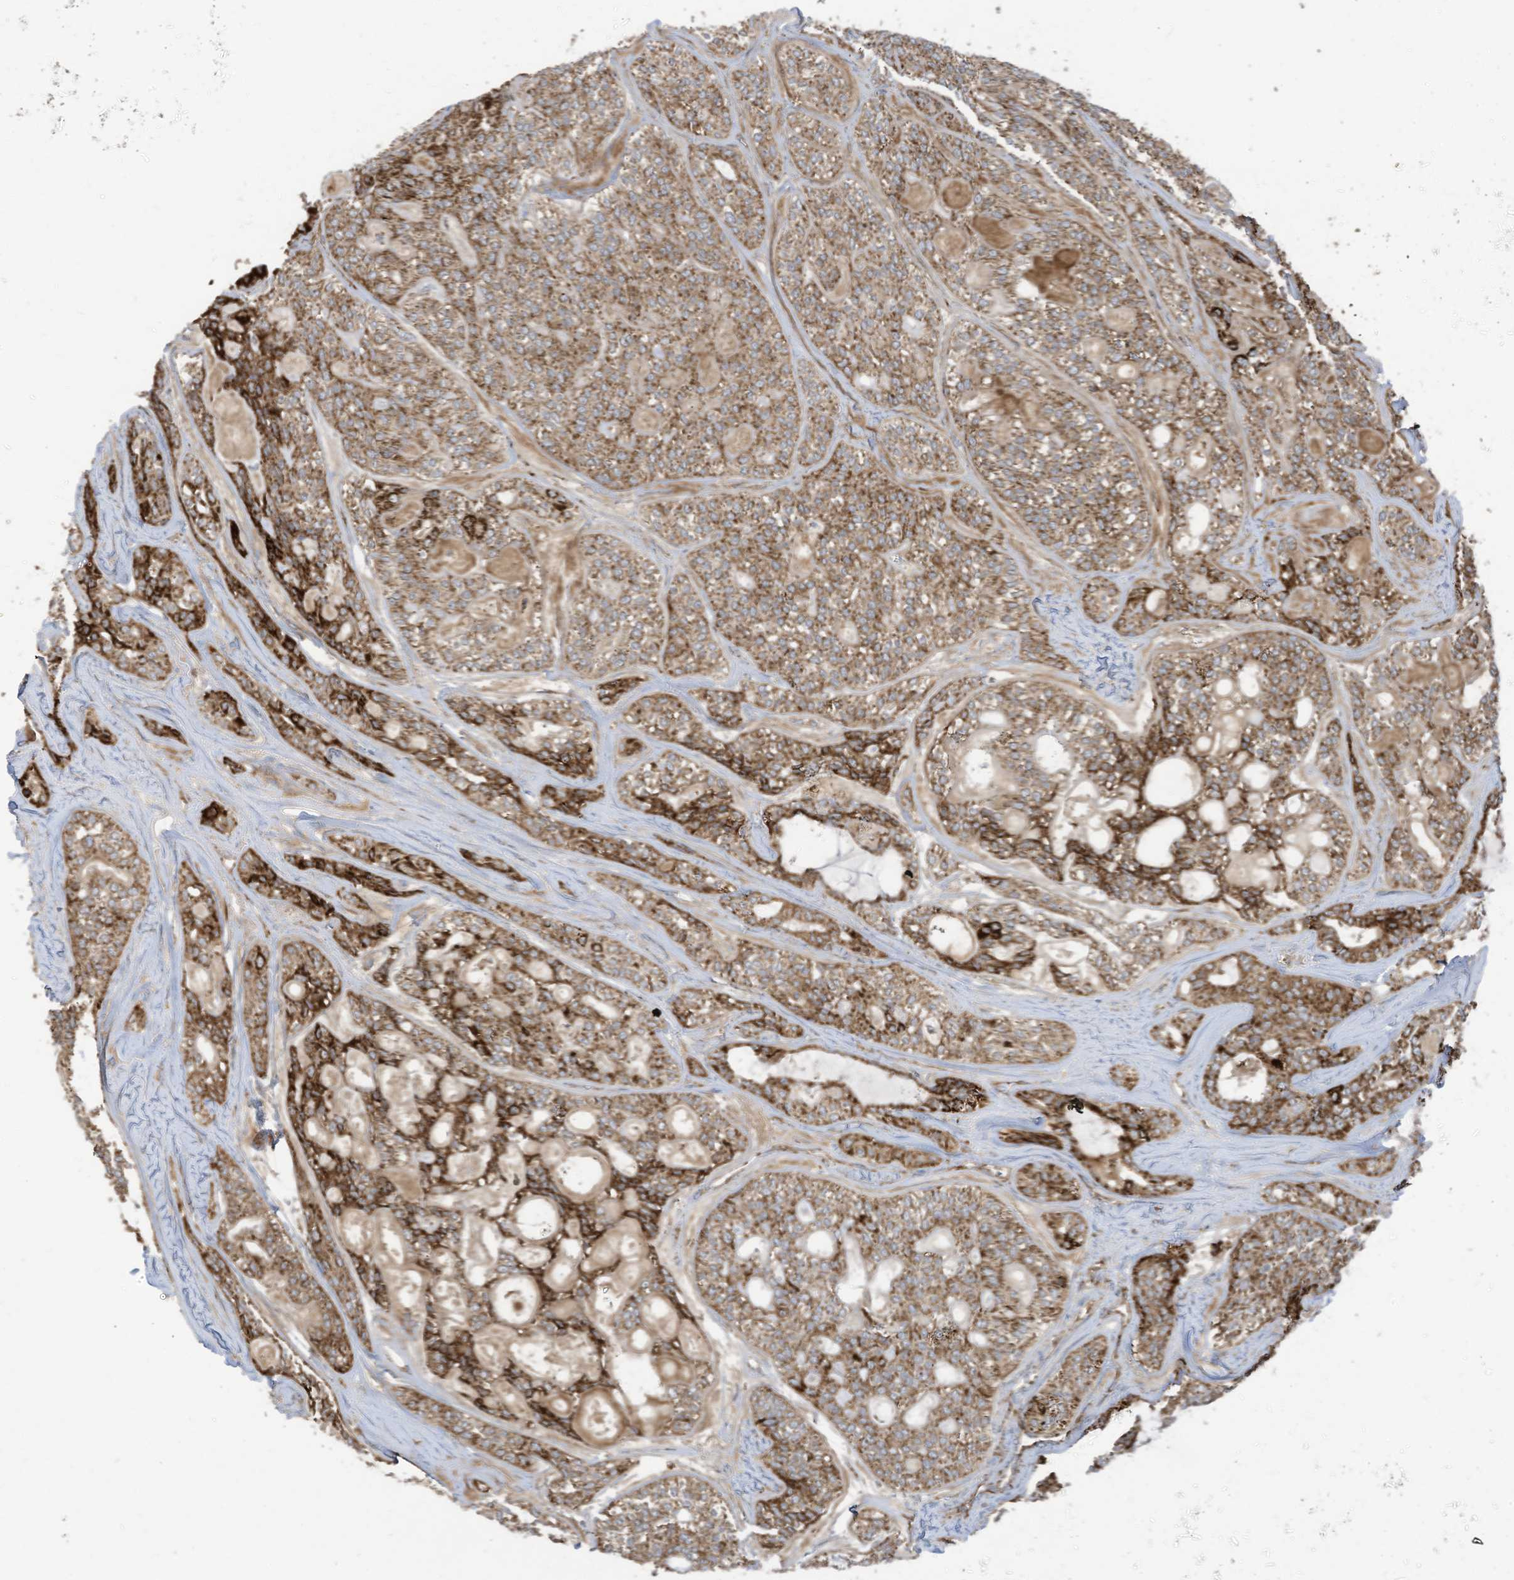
{"staining": {"intensity": "moderate", "quantity": ">75%", "location": "cytoplasmic/membranous"}, "tissue": "head and neck cancer", "cell_type": "Tumor cells", "image_type": "cancer", "snomed": [{"axis": "morphology", "description": "Adenocarcinoma, NOS"}, {"axis": "topography", "description": "Head-Neck"}], "caption": "A micrograph of head and neck cancer (adenocarcinoma) stained for a protein displays moderate cytoplasmic/membranous brown staining in tumor cells.", "gene": "COX10", "patient": {"sex": "male", "age": 66}}